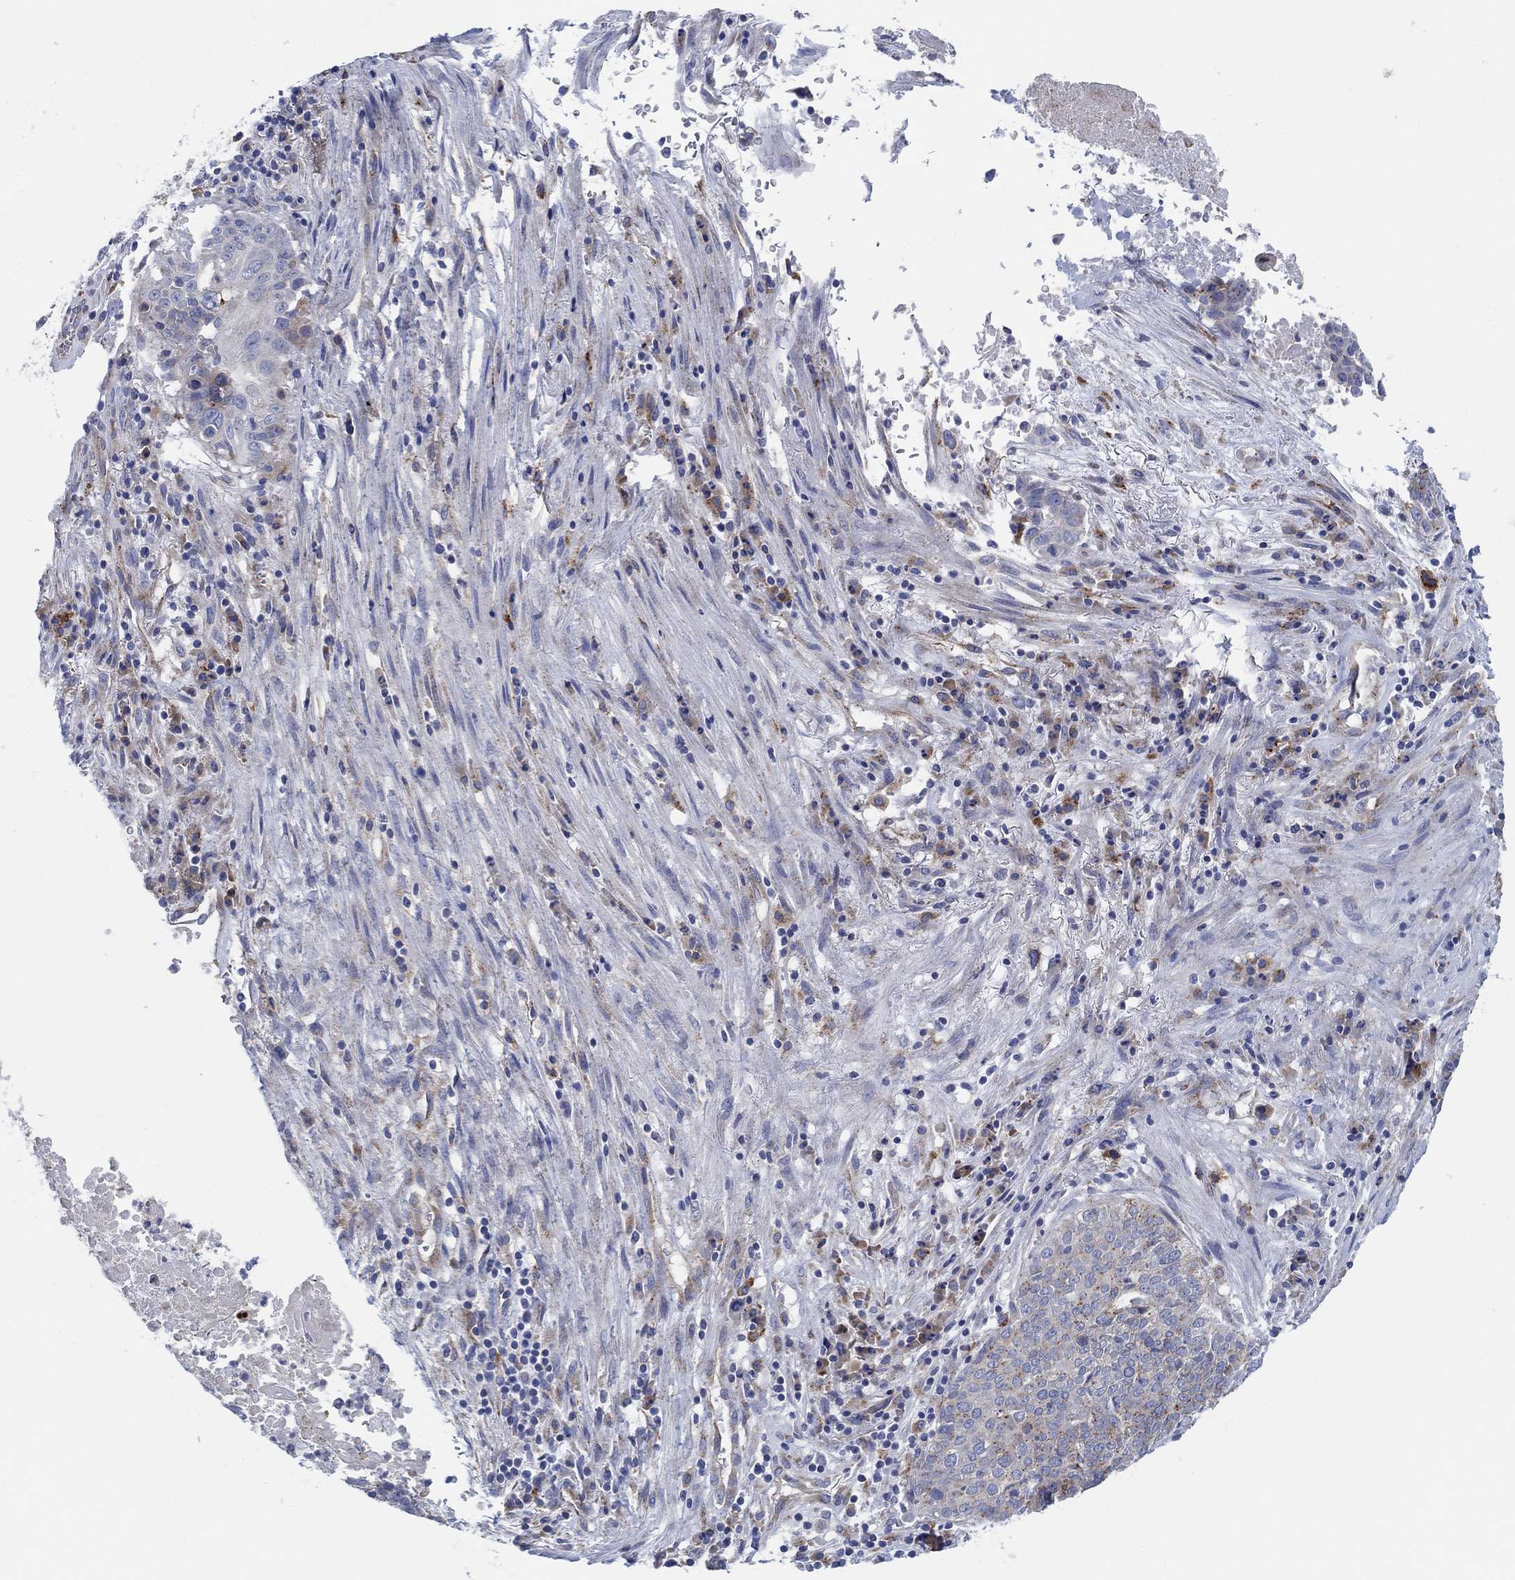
{"staining": {"intensity": "negative", "quantity": "none", "location": "none"}, "tissue": "lung cancer", "cell_type": "Tumor cells", "image_type": "cancer", "snomed": [{"axis": "morphology", "description": "Squamous cell carcinoma, NOS"}, {"axis": "topography", "description": "Lung"}], "caption": "IHC of human lung cancer reveals no staining in tumor cells.", "gene": "GALNS", "patient": {"sex": "male", "age": 64}}